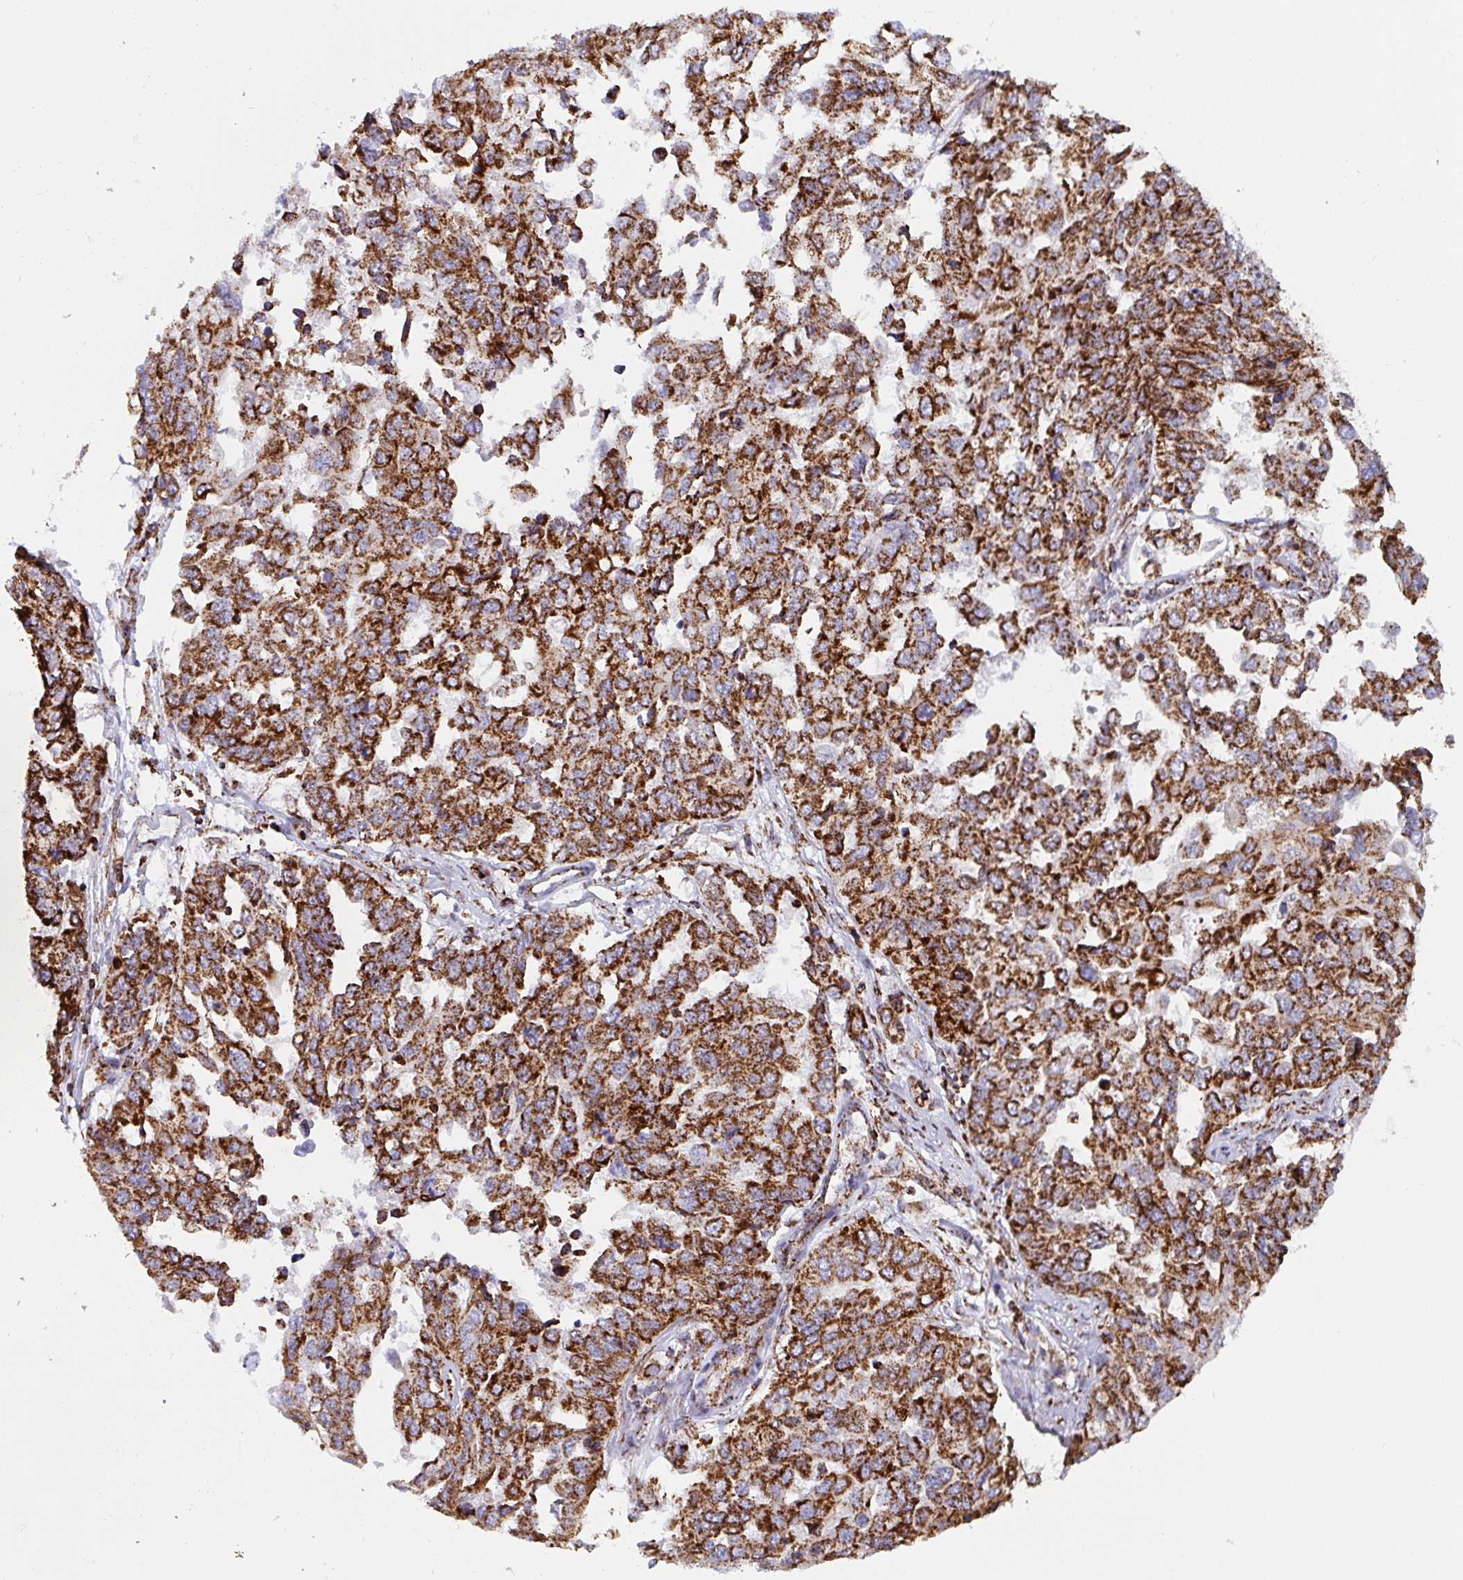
{"staining": {"intensity": "strong", "quantity": ">75%", "location": "cytoplasmic/membranous"}, "tissue": "ovarian cancer", "cell_type": "Tumor cells", "image_type": "cancer", "snomed": [{"axis": "morphology", "description": "Cystadenocarcinoma, serous, NOS"}, {"axis": "topography", "description": "Ovary"}], "caption": "A brown stain labels strong cytoplasmic/membranous expression of a protein in human ovarian cancer tumor cells. (DAB IHC with brightfield microscopy, high magnification).", "gene": "ATP5MJ", "patient": {"sex": "female", "age": 53}}